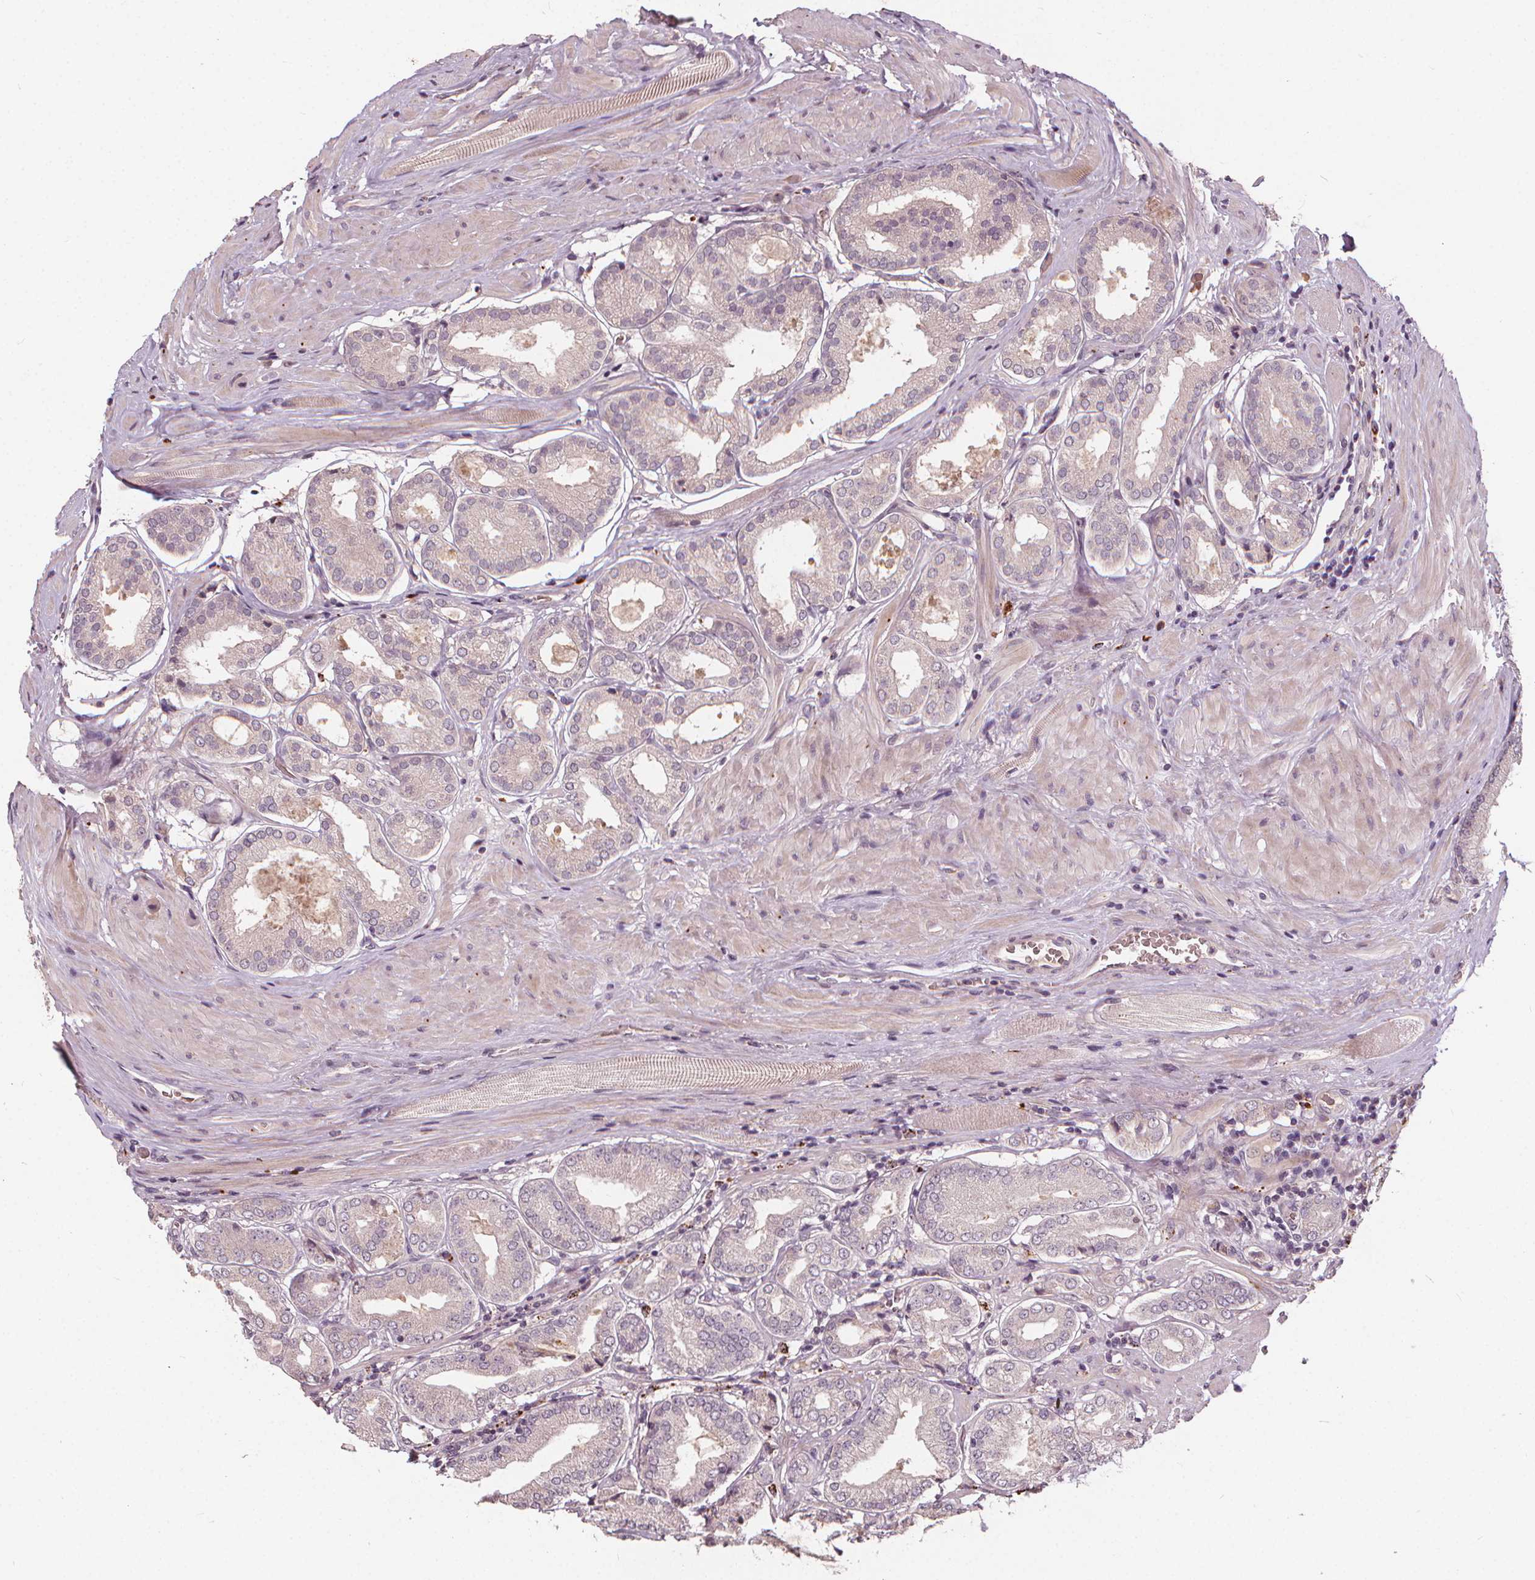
{"staining": {"intensity": "negative", "quantity": "none", "location": "none"}, "tissue": "prostate cancer", "cell_type": "Tumor cells", "image_type": "cancer", "snomed": [{"axis": "morphology", "description": "Adenocarcinoma, NOS"}, {"axis": "topography", "description": "Prostate"}], "caption": "This is an immunohistochemistry (IHC) histopathology image of human prostate cancer. There is no positivity in tumor cells.", "gene": "IPO13", "patient": {"sex": "male", "age": 63}}